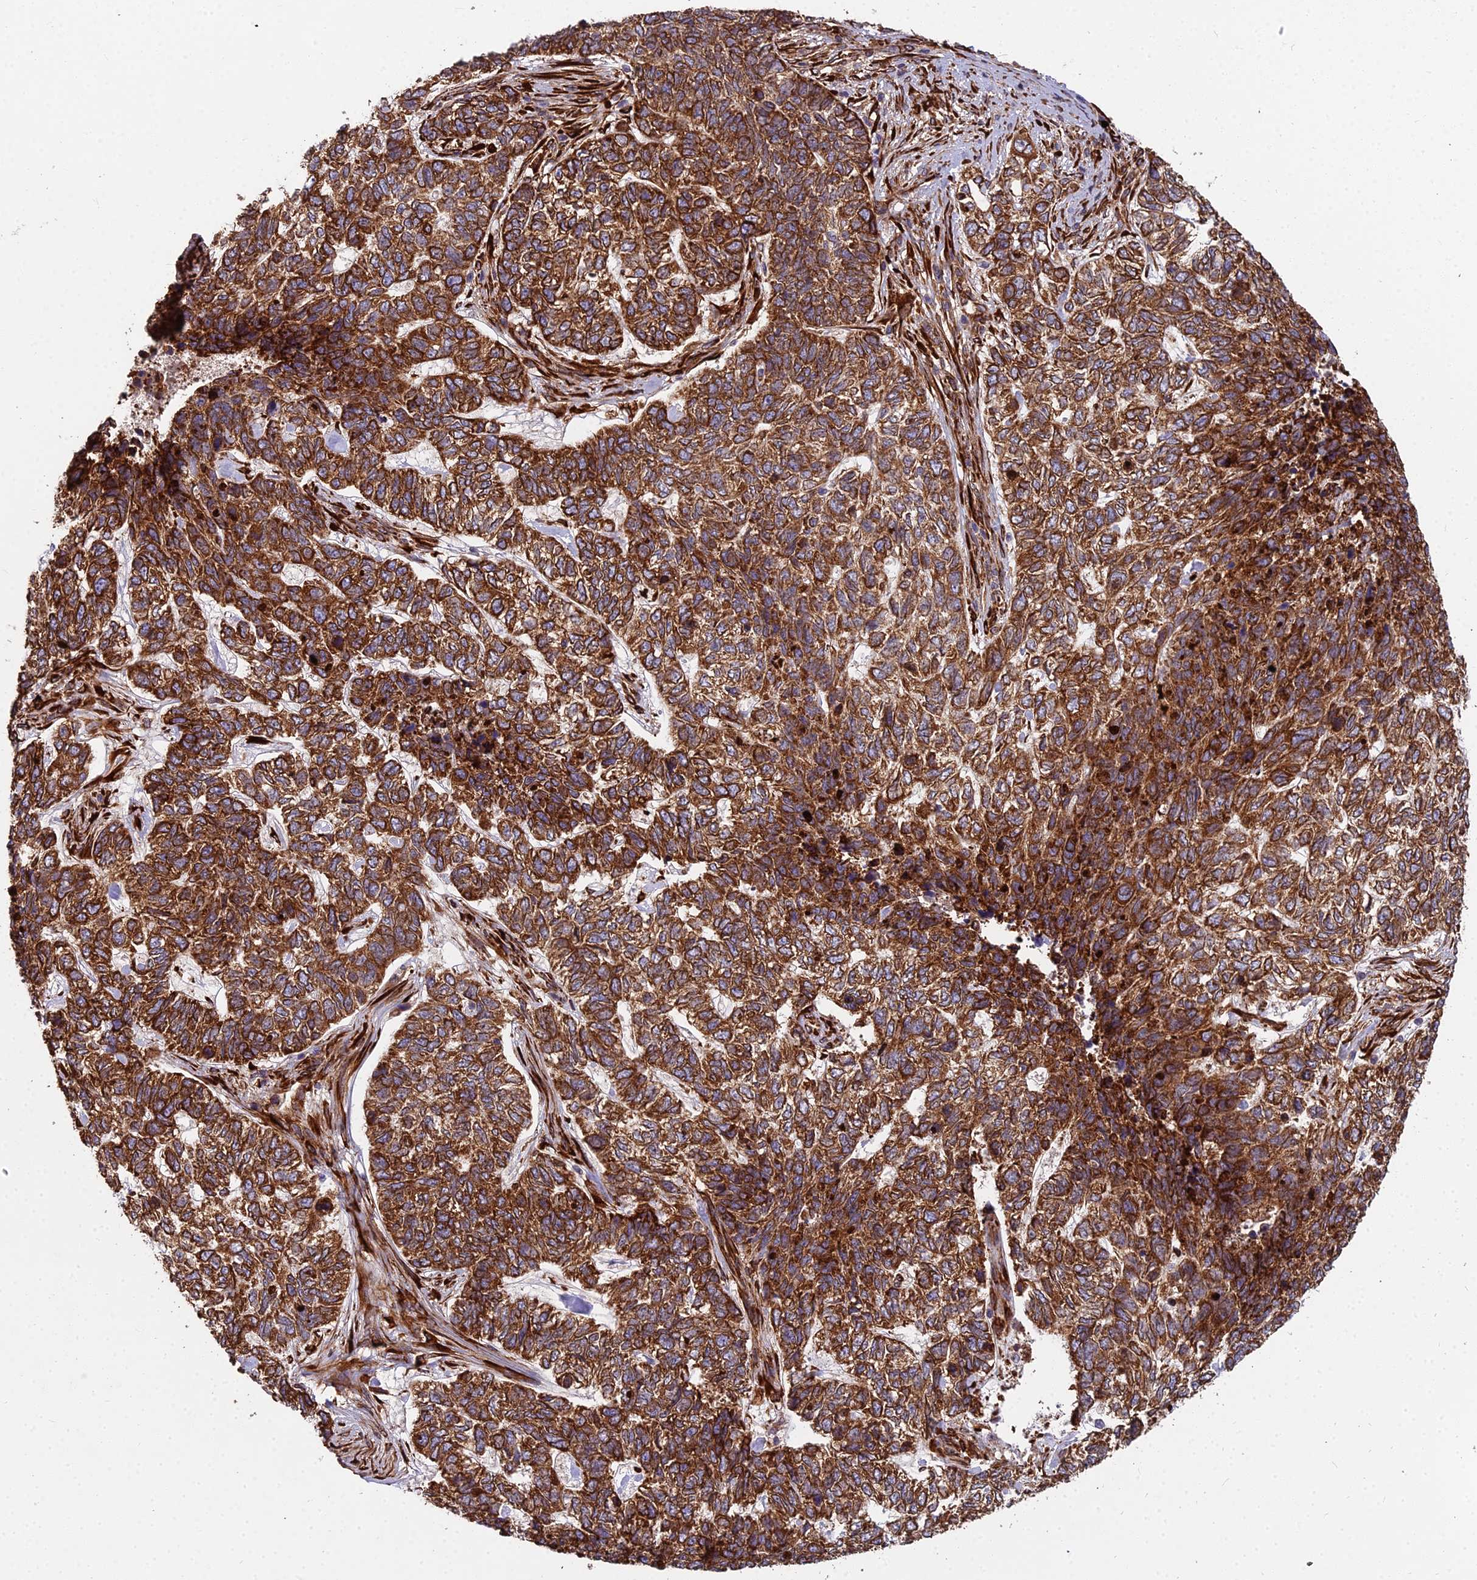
{"staining": {"intensity": "strong", "quantity": ">75%", "location": "cytoplasmic/membranous"}, "tissue": "skin cancer", "cell_type": "Tumor cells", "image_type": "cancer", "snomed": [{"axis": "morphology", "description": "Basal cell carcinoma"}, {"axis": "topography", "description": "Skin"}], "caption": "Approximately >75% of tumor cells in human skin cancer (basal cell carcinoma) display strong cytoplasmic/membranous protein positivity as visualized by brown immunohistochemical staining.", "gene": "NDUFAF7", "patient": {"sex": "female", "age": 65}}